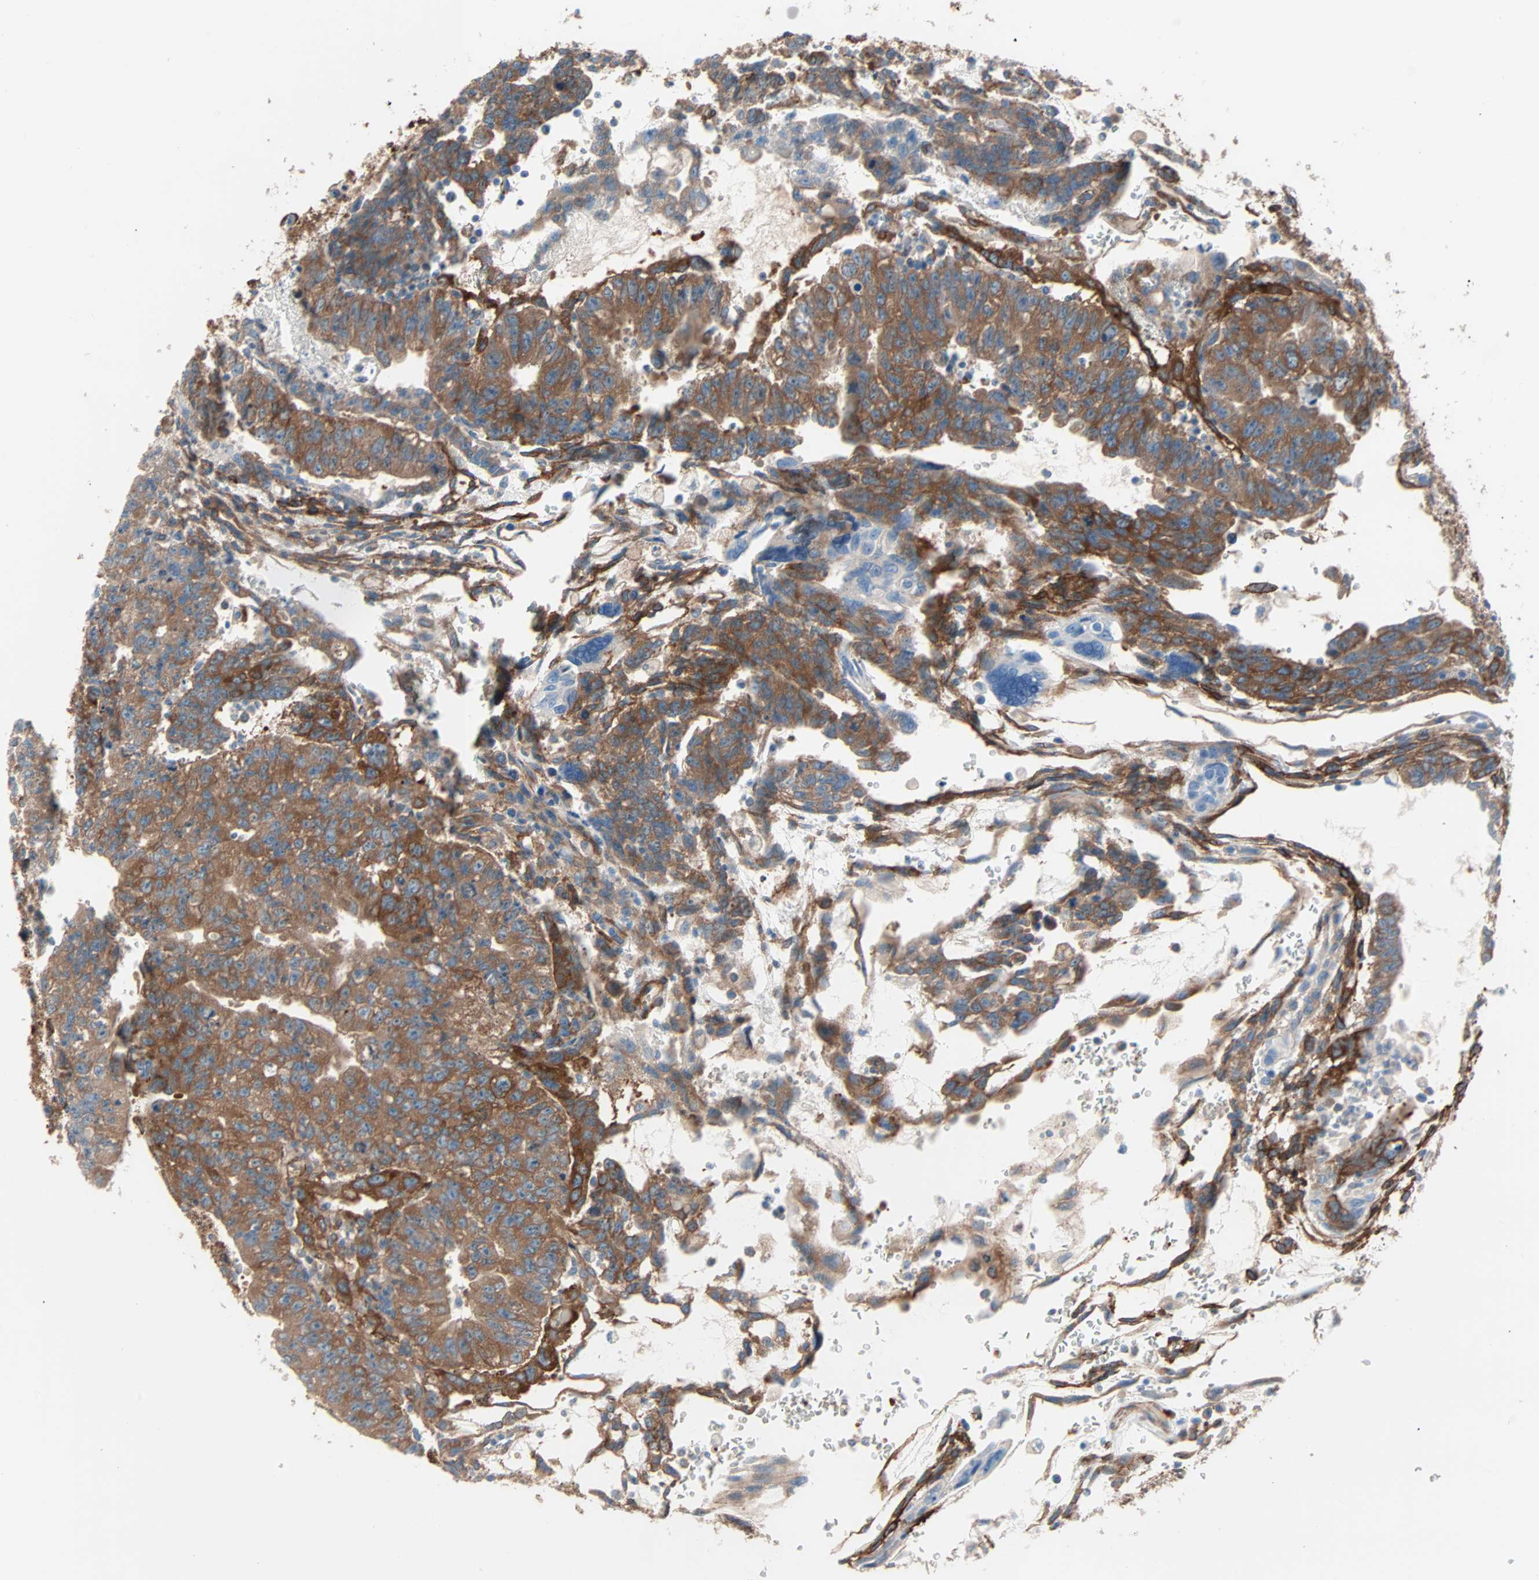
{"staining": {"intensity": "strong", "quantity": ">75%", "location": "cytoplasmic/membranous"}, "tissue": "testis cancer", "cell_type": "Tumor cells", "image_type": "cancer", "snomed": [{"axis": "morphology", "description": "Seminoma, NOS"}, {"axis": "morphology", "description": "Carcinoma, Embryonal, NOS"}, {"axis": "topography", "description": "Testis"}], "caption": "Immunohistochemistry (DAB) staining of human seminoma (testis) demonstrates strong cytoplasmic/membranous protein expression in approximately >75% of tumor cells. Using DAB (3,3'-diaminobenzidine) (brown) and hematoxylin (blue) stains, captured at high magnification using brightfield microscopy.", "gene": "EPB41L2", "patient": {"sex": "male", "age": 52}}